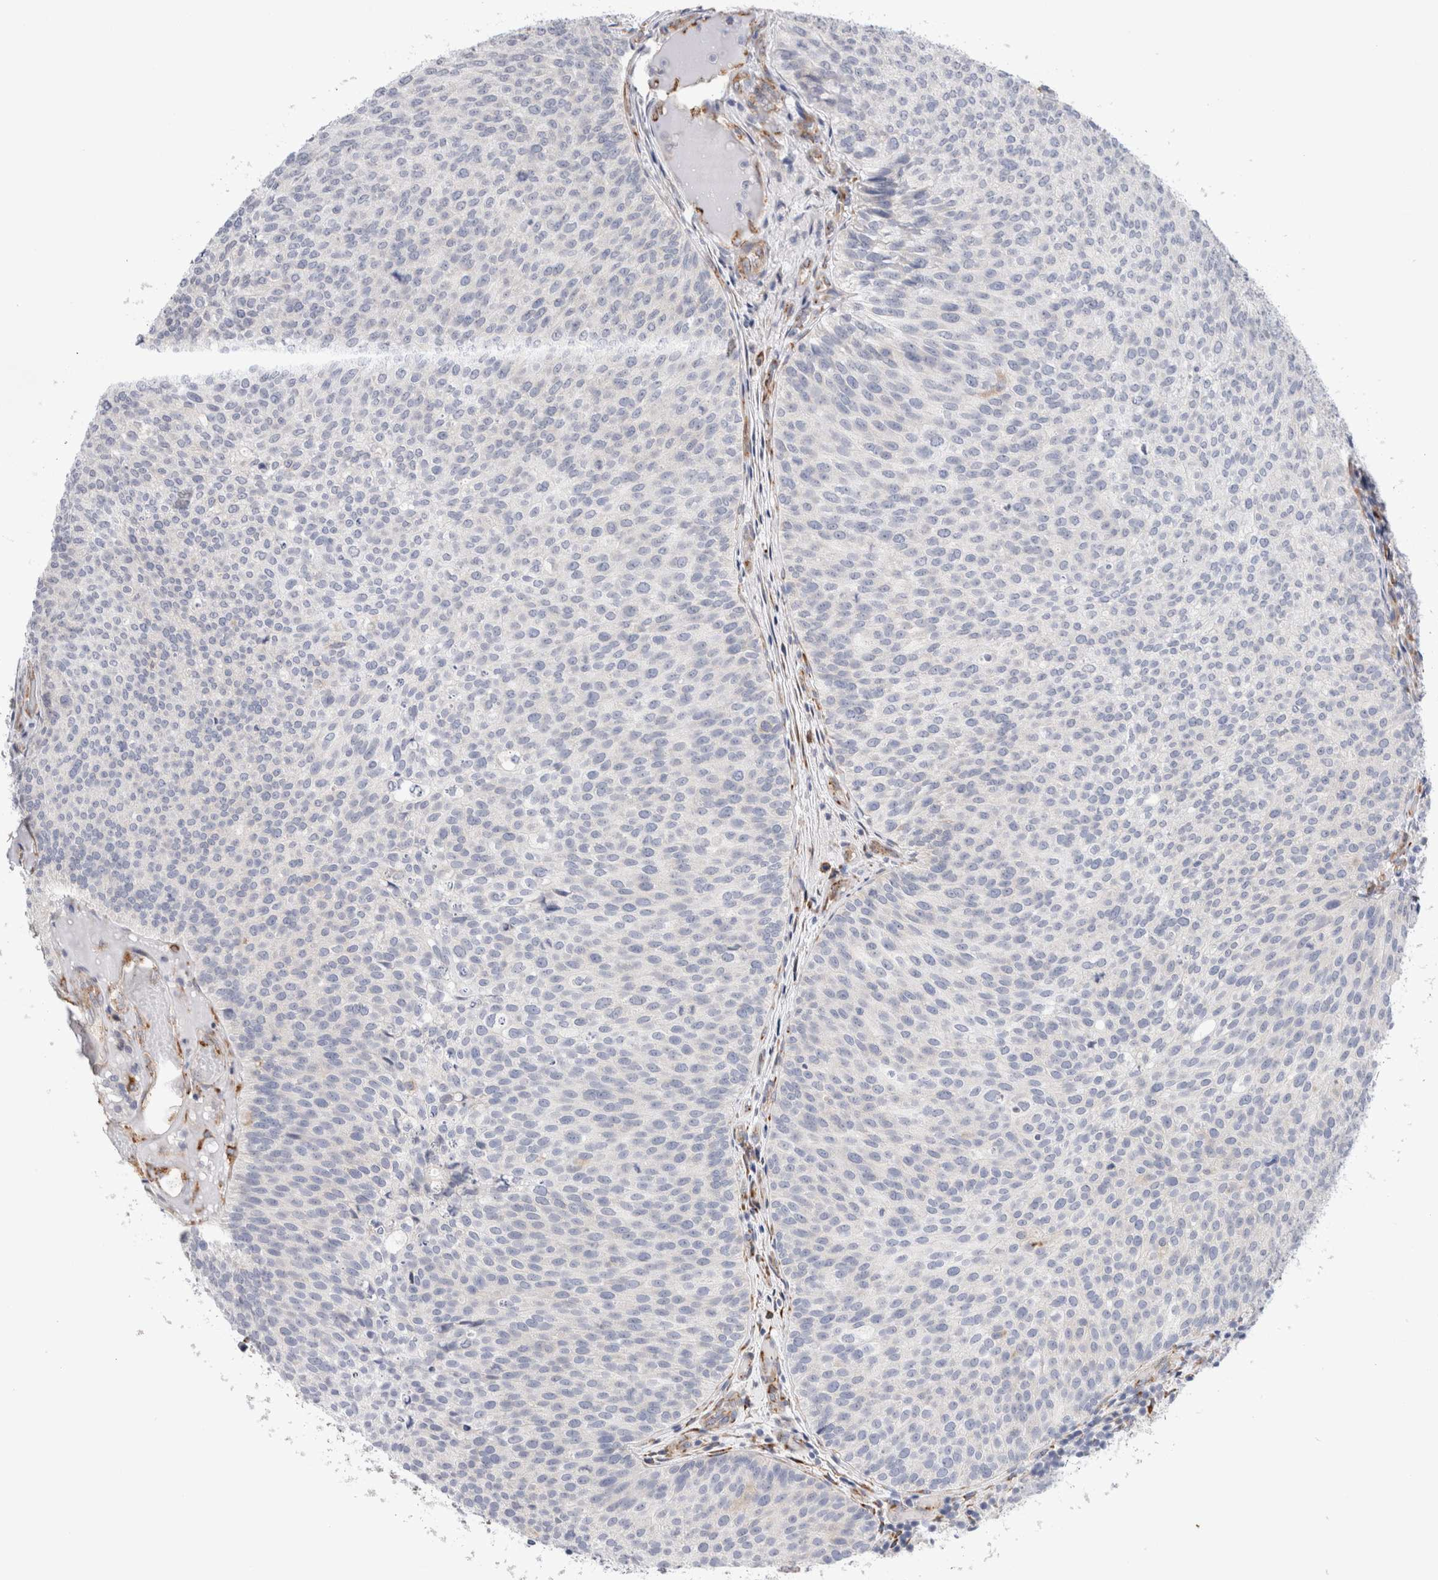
{"staining": {"intensity": "negative", "quantity": "none", "location": "none"}, "tissue": "urothelial cancer", "cell_type": "Tumor cells", "image_type": "cancer", "snomed": [{"axis": "morphology", "description": "Urothelial carcinoma, Low grade"}, {"axis": "topography", "description": "Urinary bladder"}], "caption": "Histopathology image shows no protein staining in tumor cells of urothelial cancer tissue.", "gene": "CNPY4", "patient": {"sex": "male", "age": 86}}